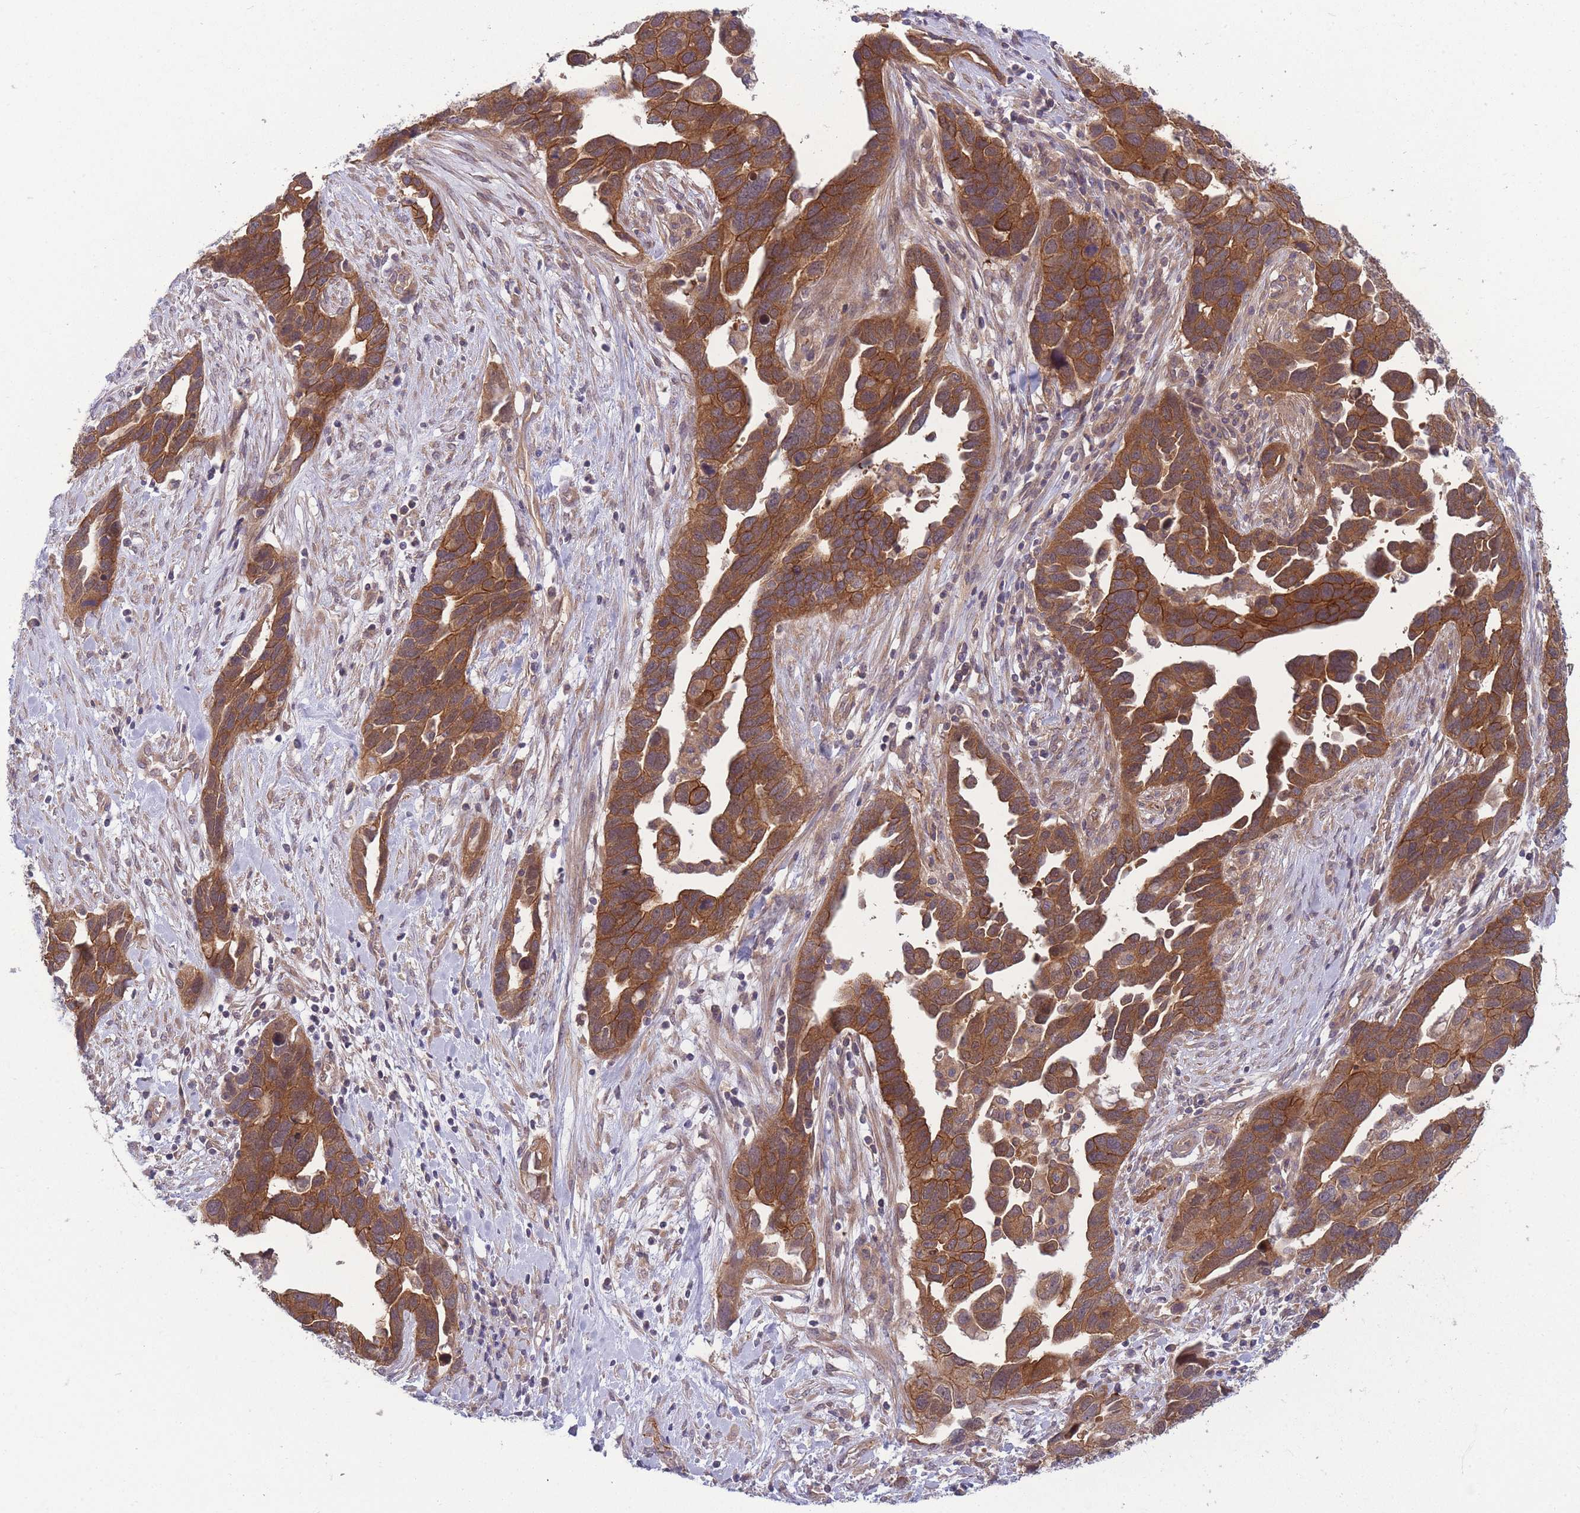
{"staining": {"intensity": "strong", "quantity": ">75%", "location": "cytoplasmic/membranous"}, "tissue": "ovarian cancer", "cell_type": "Tumor cells", "image_type": "cancer", "snomed": [{"axis": "morphology", "description": "Cystadenocarcinoma, serous, NOS"}, {"axis": "topography", "description": "Ovary"}], "caption": "This is an image of immunohistochemistry staining of ovarian cancer (serous cystadenocarcinoma), which shows strong staining in the cytoplasmic/membranous of tumor cells.", "gene": "PFDN6", "patient": {"sex": "female", "age": 54}}